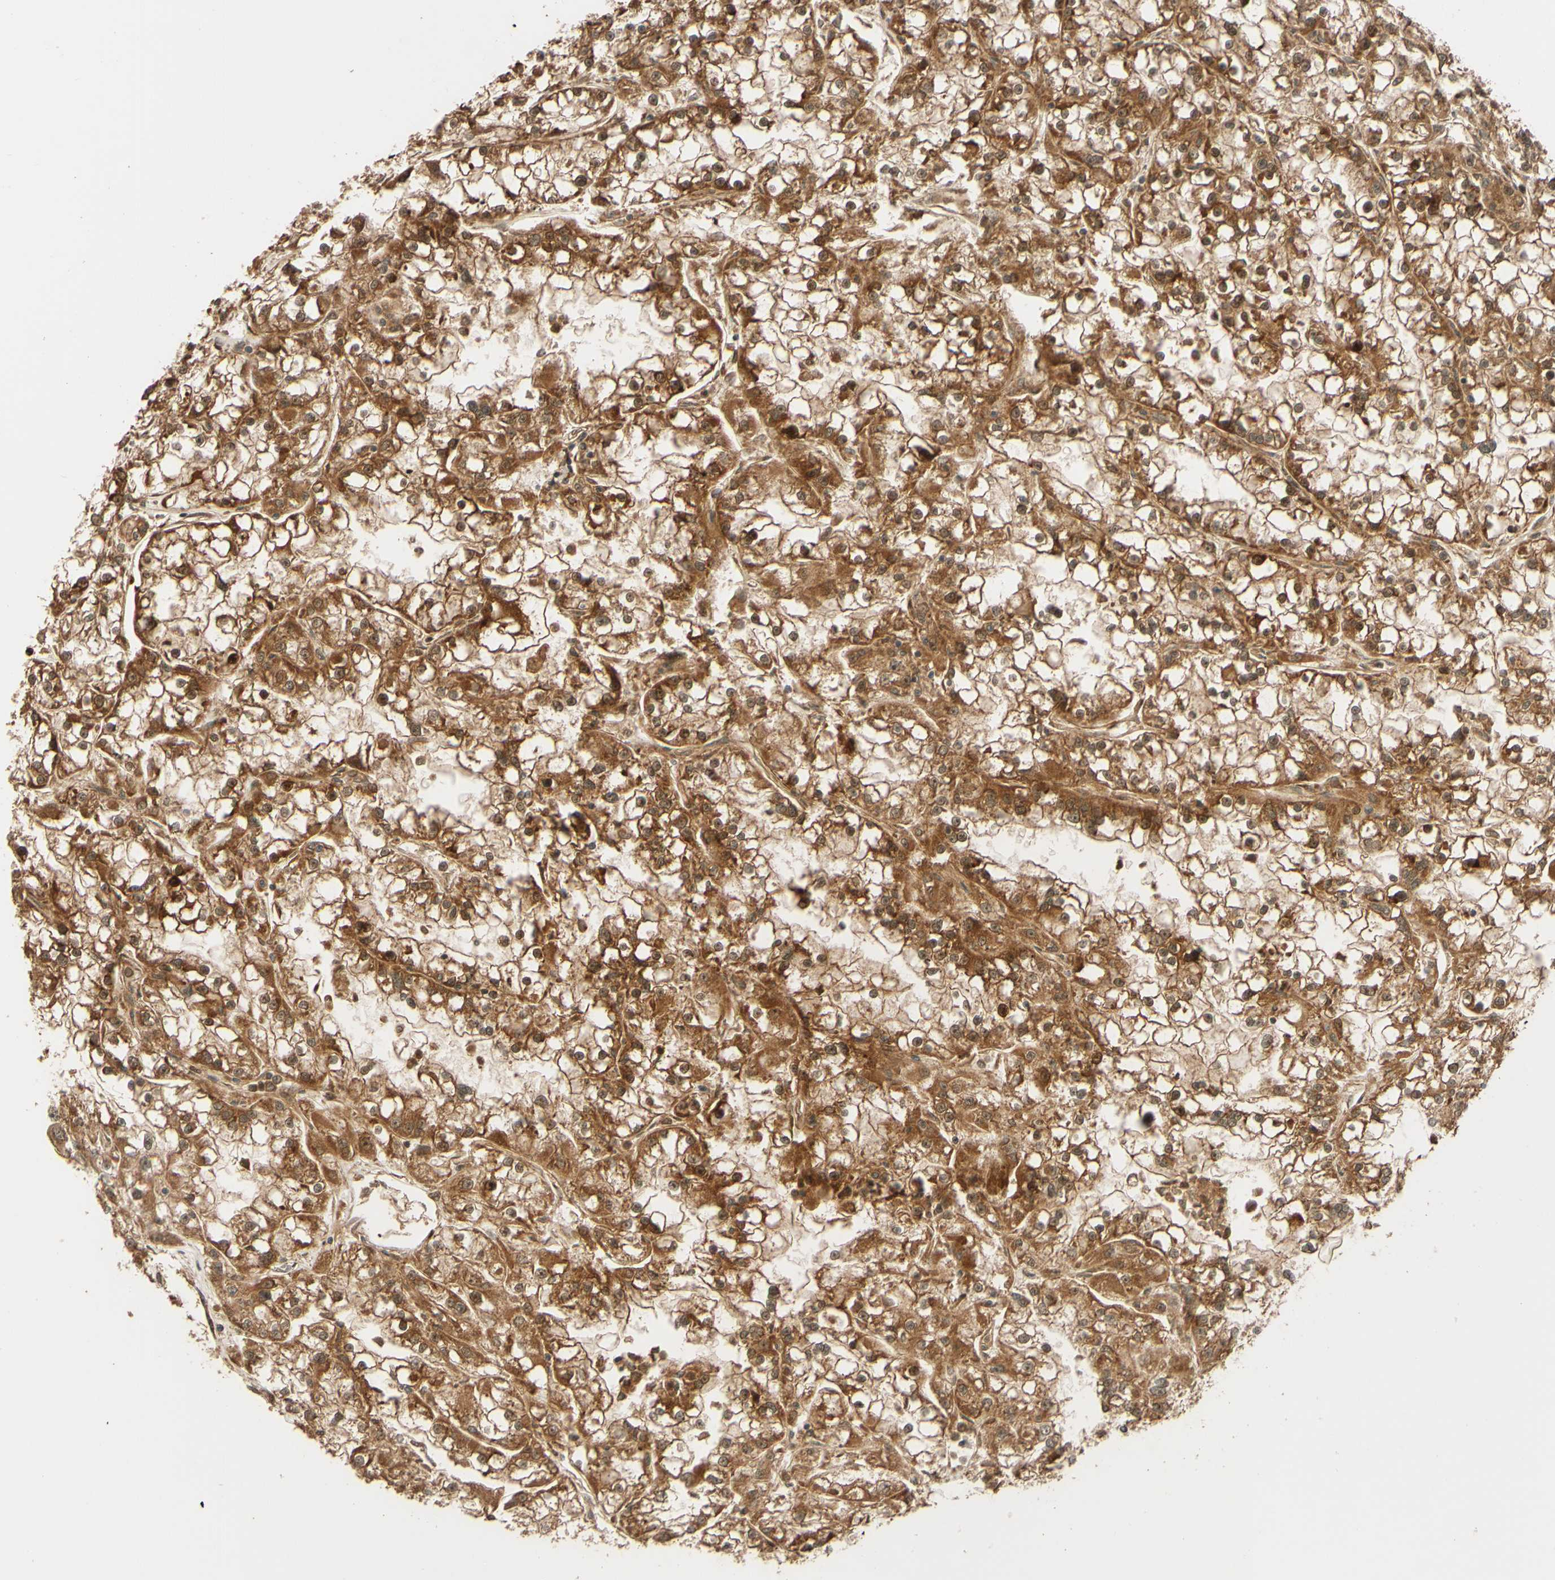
{"staining": {"intensity": "moderate", "quantity": ">75%", "location": "cytoplasmic/membranous"}, "tissue": "renal cancer", "cell_type": "Tumor cells", "image_type": "cancer", "snomed": [{"axis": "morphology", "description": "Adenocarcinoma, NOS"}, {"axis": "topography", "description": "Kidney"}], "caption": "A photomicrograph of renal adenocarcinoma stained for a protein reveals moderate cytoplasmic/membranous brown staining in tumor cells. (Stains: DAB (3,3'-diaminobenzidine) in brown, nuclei in blue, Microscopy: brightfield microscopy at high magnification).", "gene": "RNF19A", "patient": {"sex": "female", "age": 52}}